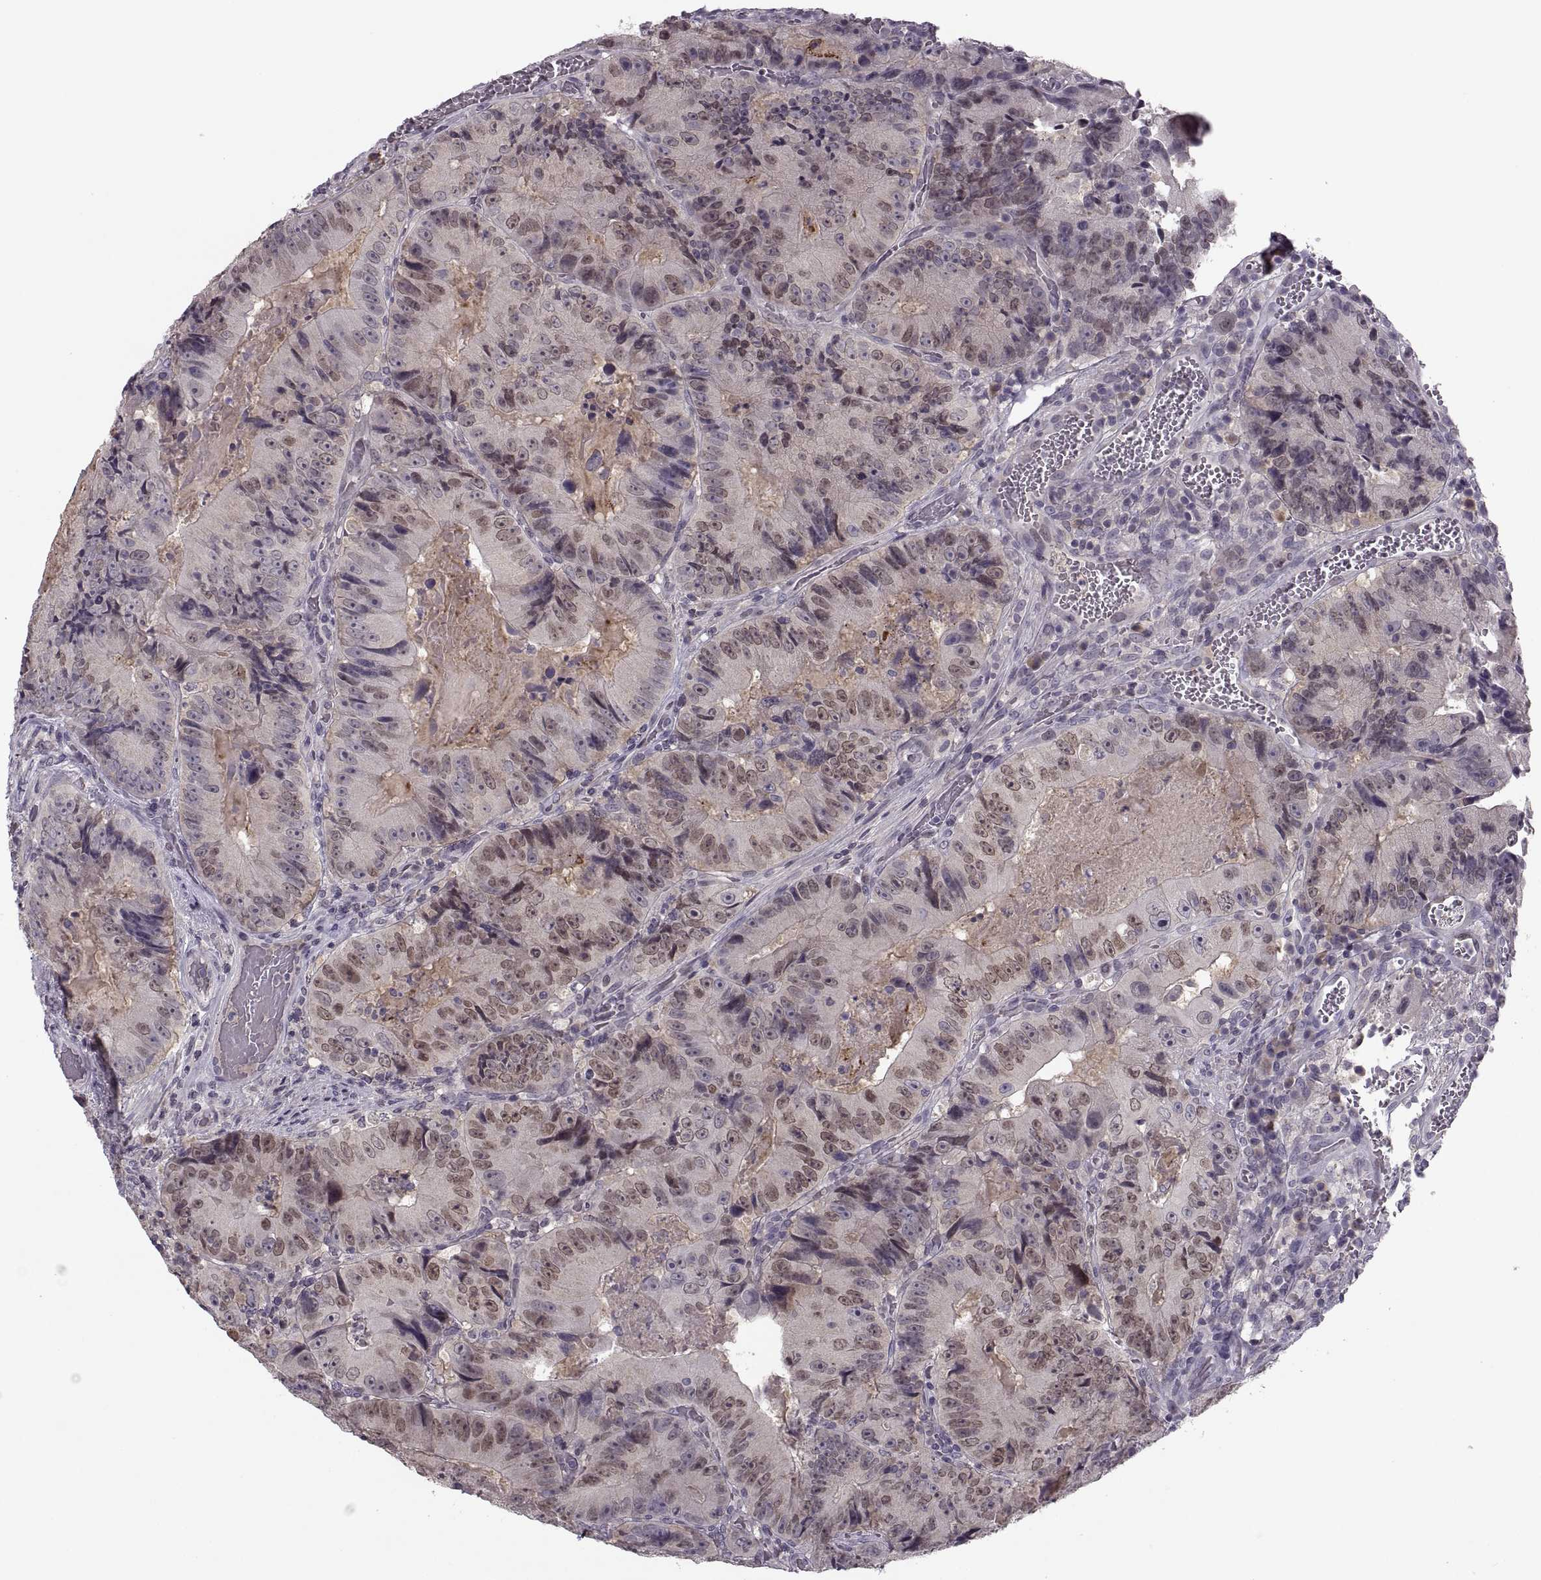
{"staining": {"intensity": "weak", "quantity": "<25%", "location": "nuclear"}, "tissue": "colorectal cancer", "cell_type": "Tumor cells", "image_type": "cancer", "snomed": [{"axis": "morphology", "description": "Adenocarcinoma, NOS"}, {"axis": "topography", "description": "Colon"}], "caption": "The immunohistochemistry (IHC) histopathology image has no significant expression in tumor cells of colorectal cancer tissue.", "gene": "CACNA1F", "patient": {"sex": "female", "age": 86}}